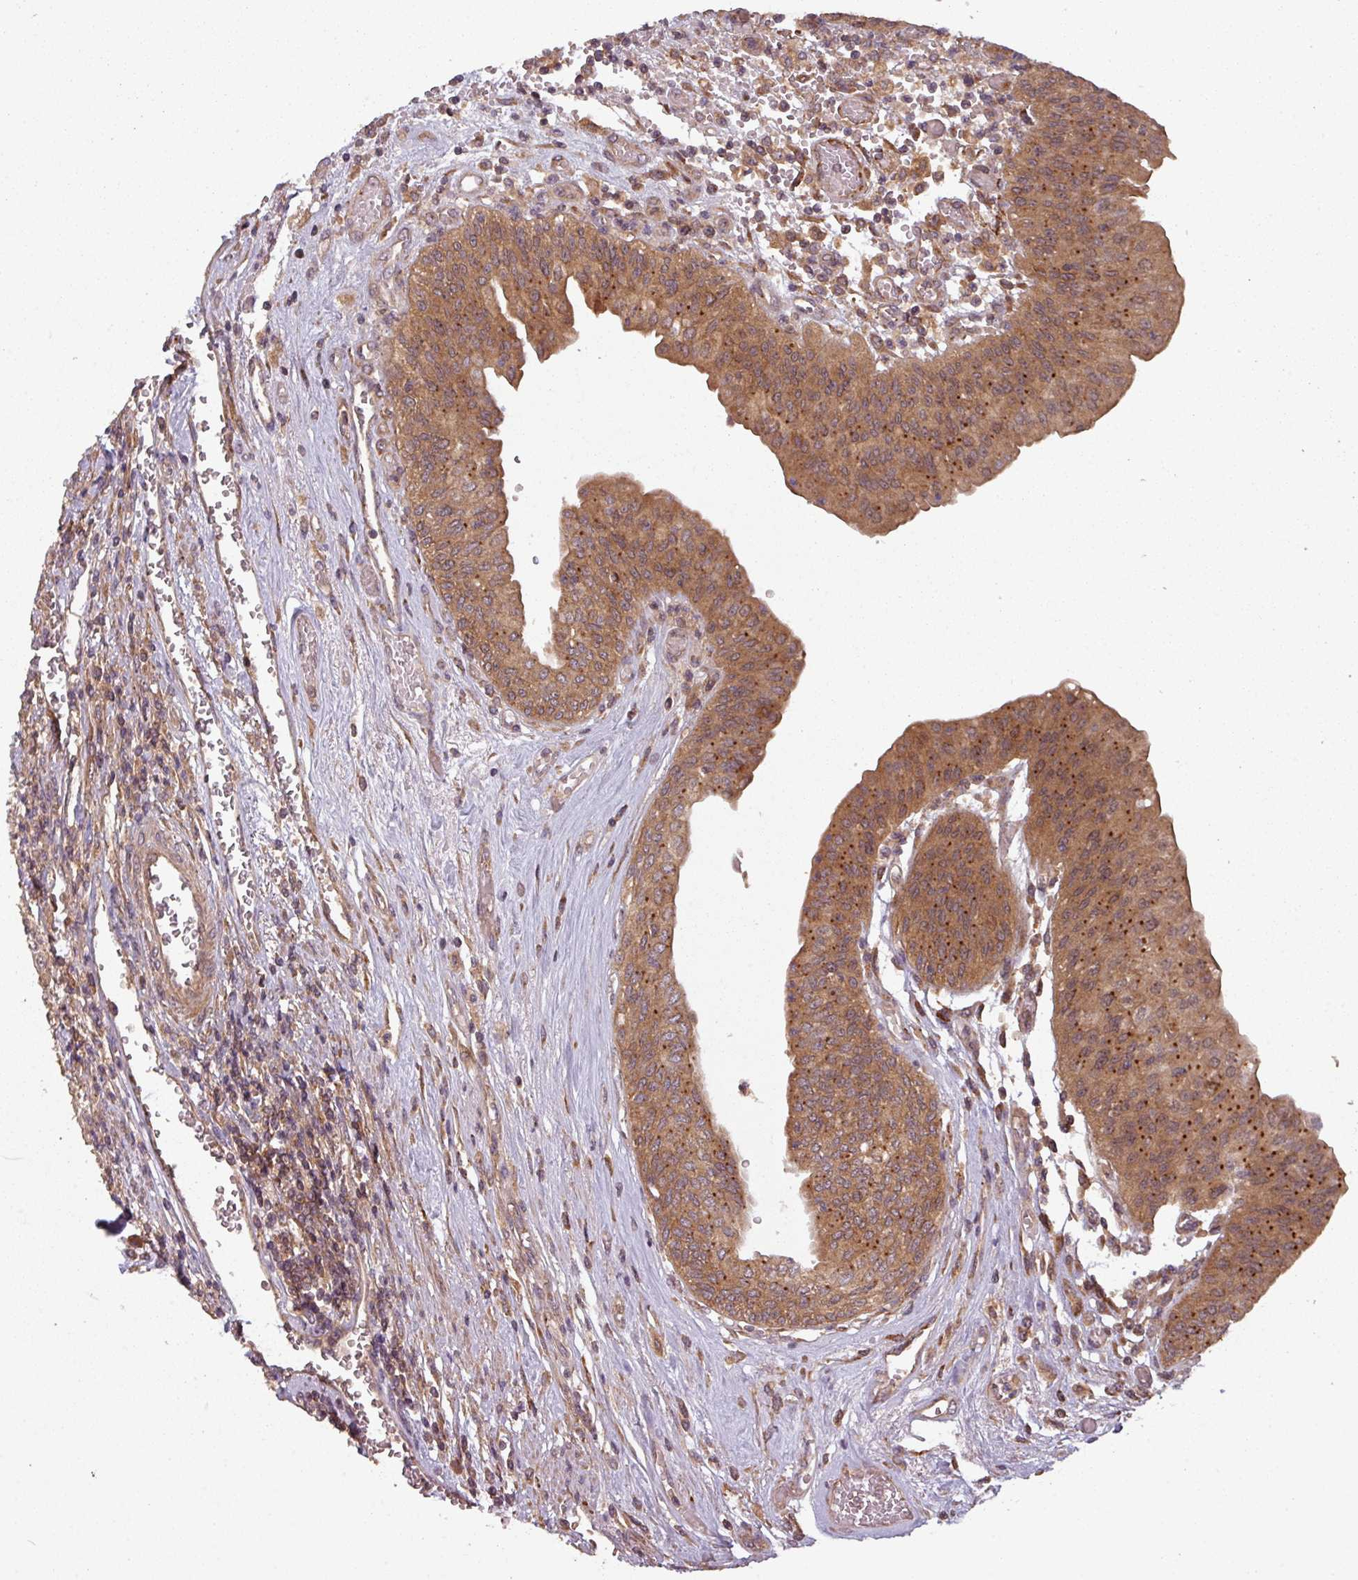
{"staining": {"intensity": "moderate", "quantity": ">75%", "location": "cytoplasmic/membranous,nuclear"}, "tissue": "urothelial cancer", "cell_type": "Tumor cells", "image_type": "cancer", "snomed": [{"axis": "morphology", "description": "Urothelial carcinoma, High grade"}, {"axis": "topography", "description": "Urinary bladder"}], "caption": "Immunohistochemical staining of human urothelial cancer shows medium levels of moderate cytoplasmic/membranous and nuclear protein expression in about >75% of tumor cells.", "gene": "GSKIP", "patient": {"sex": "female", "age": 79}}